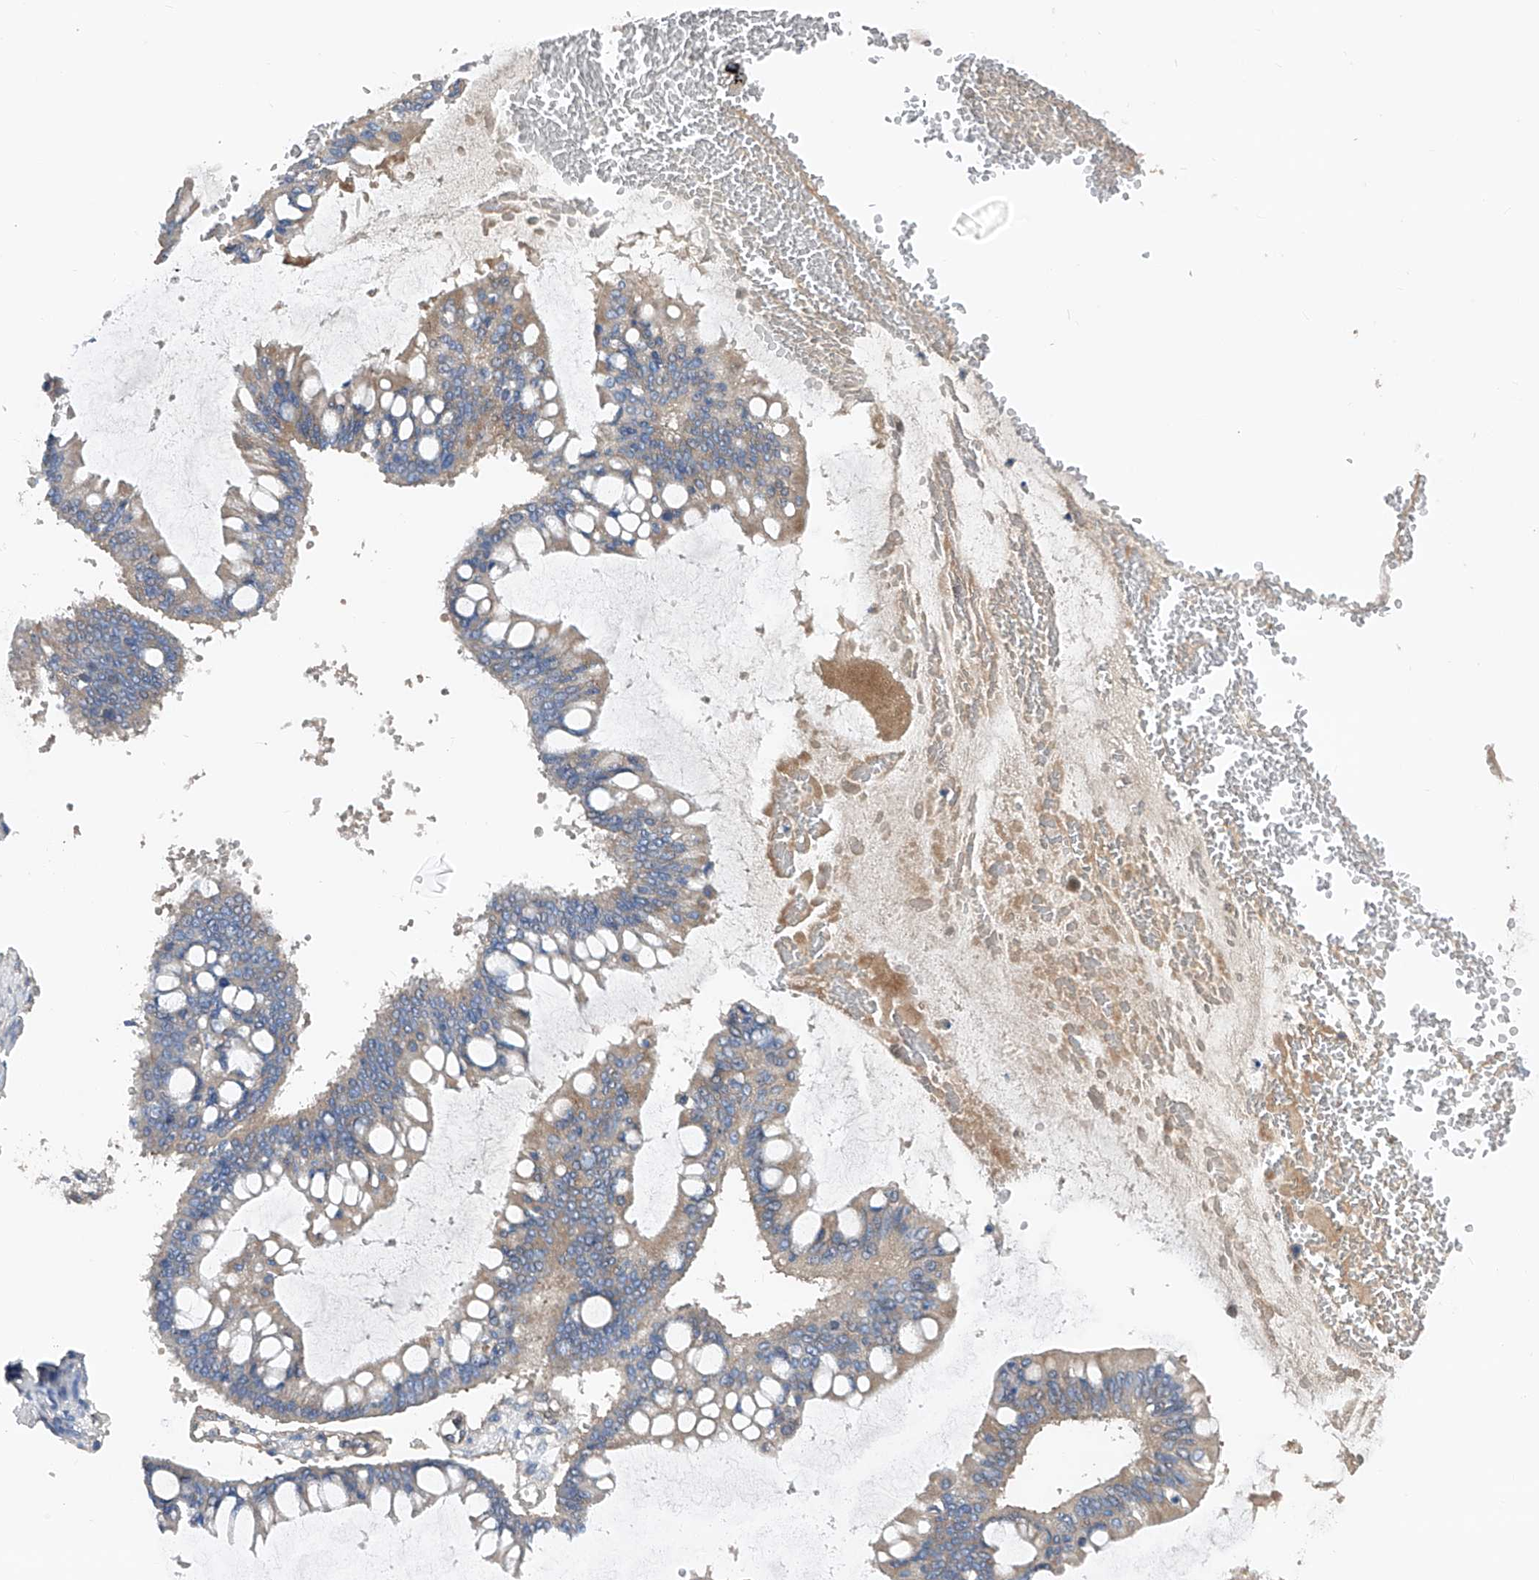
{"staining": {"intensity": "weak", "quantity": "25%-75%", "location": "cytoplasmic/membranous"}, "tissue": "ovarian cancer", "cell_type": "Tumor cells", "image_type": "cancer", "snomed": [{"axis": "morphology", "description": "Cystadenocarcinoma, mucinous, NOS"}, {"axis": "topography", "description": "Ovary"}], "caption": "Immunohistochemical staining of human mucinous cystadenocarcinoma (ovarian) shows weak cytoplasmic/membranous protein staining in about 25%-75% of tumor cells. Using DAB (3,3'-diaminobenzidine) (brown) and hematoxylin (blue) stains, captured at high magnification using brightfield microscopy.", "gene": "PTK2", "patient": {"sex": "female", "age": 73}}